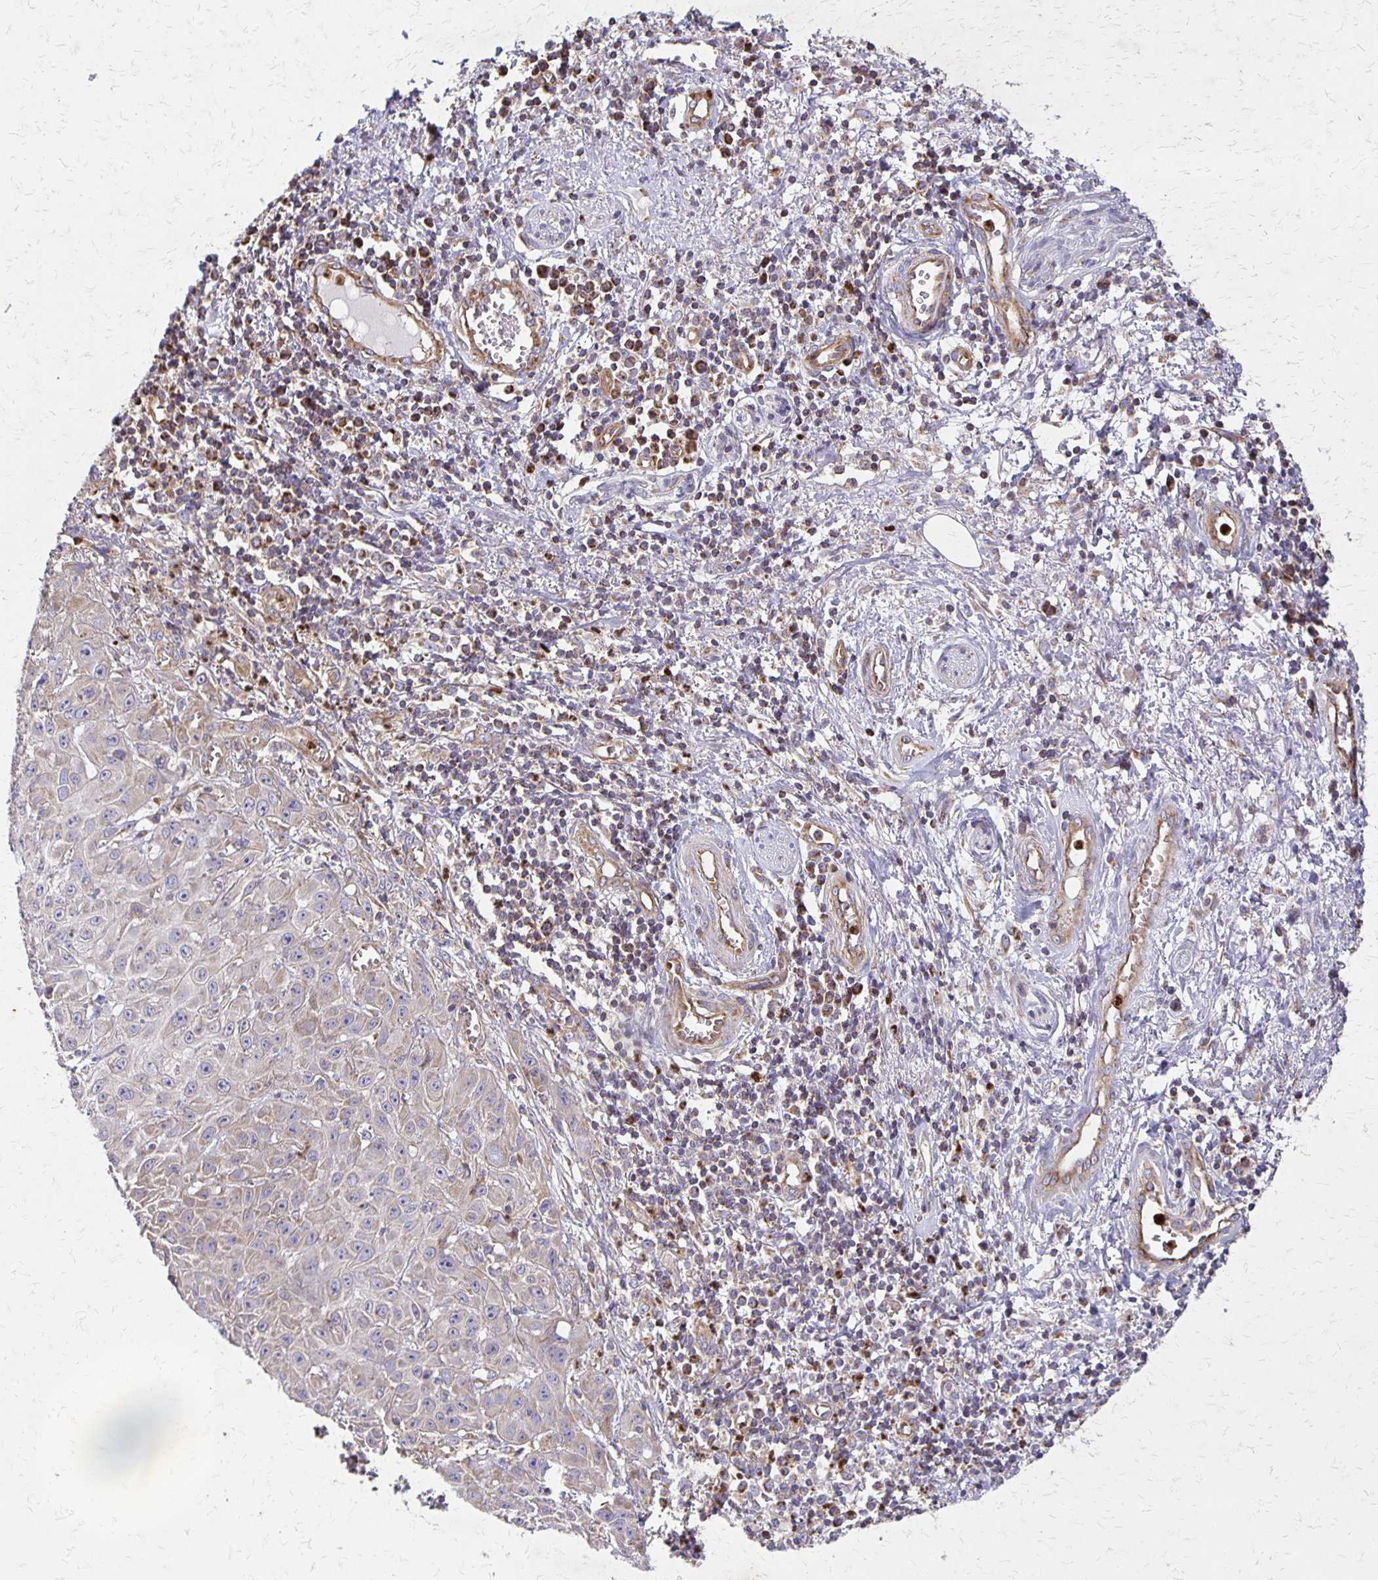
{"staining": {"intensity": "negative", "quantity": "none", "location": "none"}, "tissue": "skin cancer", "cell_type": "Tumor cells", "image_type": "cancer", "snomed": [{"axis": "morphology", "description": "Squamous cell carcinoma, NOS"}, {"axis": "topography", "description": "Skin"}, {"axis": "topography", "description": "Vulva"}], "caption": "Immunohistochemistry photomicrograph of skin squamous cell carcinoma stained for a protein (brown), which displays no positivity in tumor cells. The staining was performed using DAB (3,3'-diaminobenzidine) to visualize the protein expression in brown, while the nuclei were stained in blue with hematoxylin (Magnification: 20x).", "gene": "EIF4EBP2", "patient": {"sex": "female", "age": 71}}